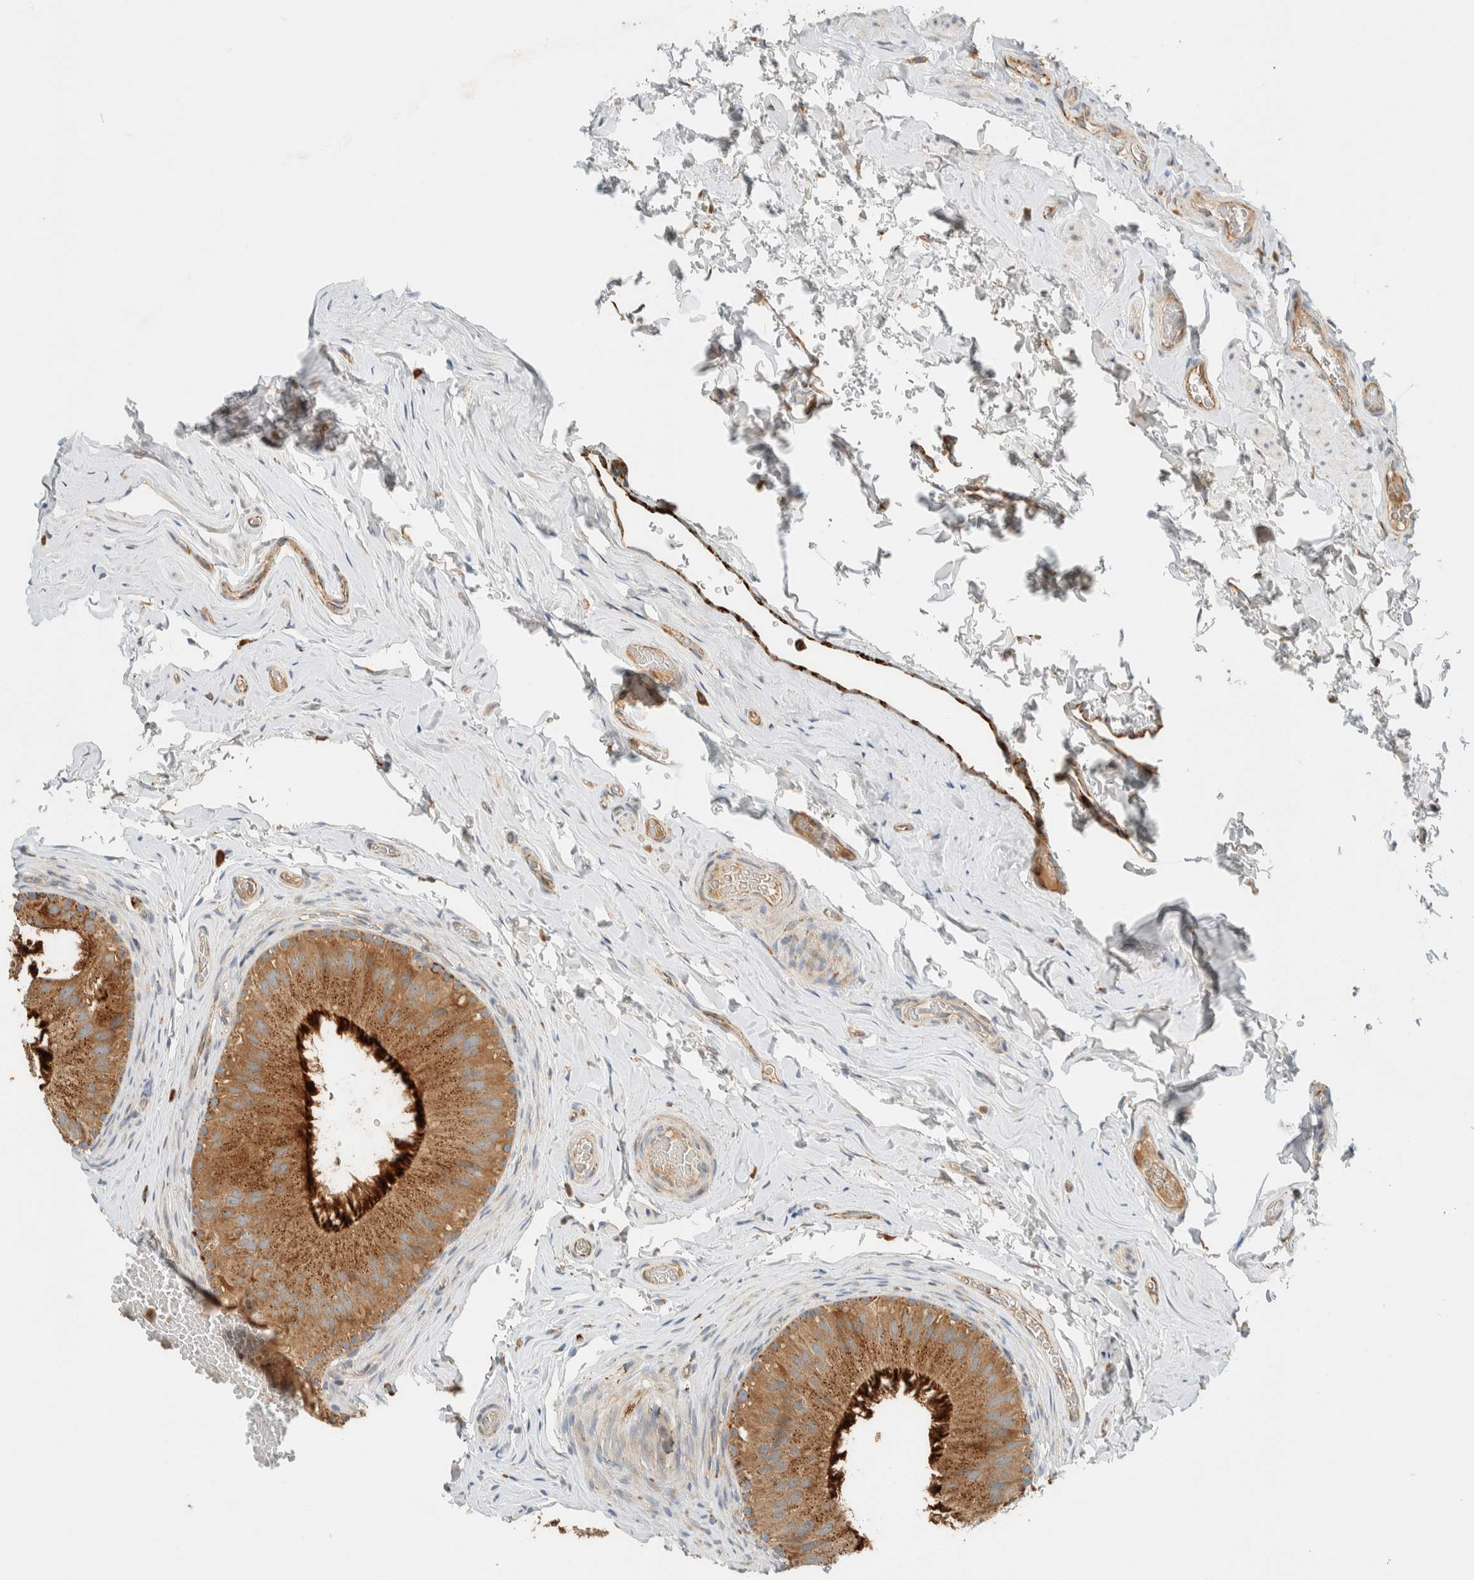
{"staining": {"intensity": "moderate", "quantity": ">75%", "location": "cytoplasmic/membranous"}, "tissue": "epididymis", "cell_type": "Glandular cells", "image_type": "normal", "snomed": [{"axis": "morphology", "description": "Normal tissue, NOS"}, {"axis": "topography", "description": "Vascular tissue"}, {"axis": "topography", "description": "Epididymis"}], "caption": "This micrograph displays unremarkable epididymis stained with IHC to label a protein in brown. The cytoplasmic/membranous of glandular cells show moderate positivity for the protein. Nuclei are counter-stained blue.", "gene": "SPAG5", "patient": {"sex": "male", "age": 49}}